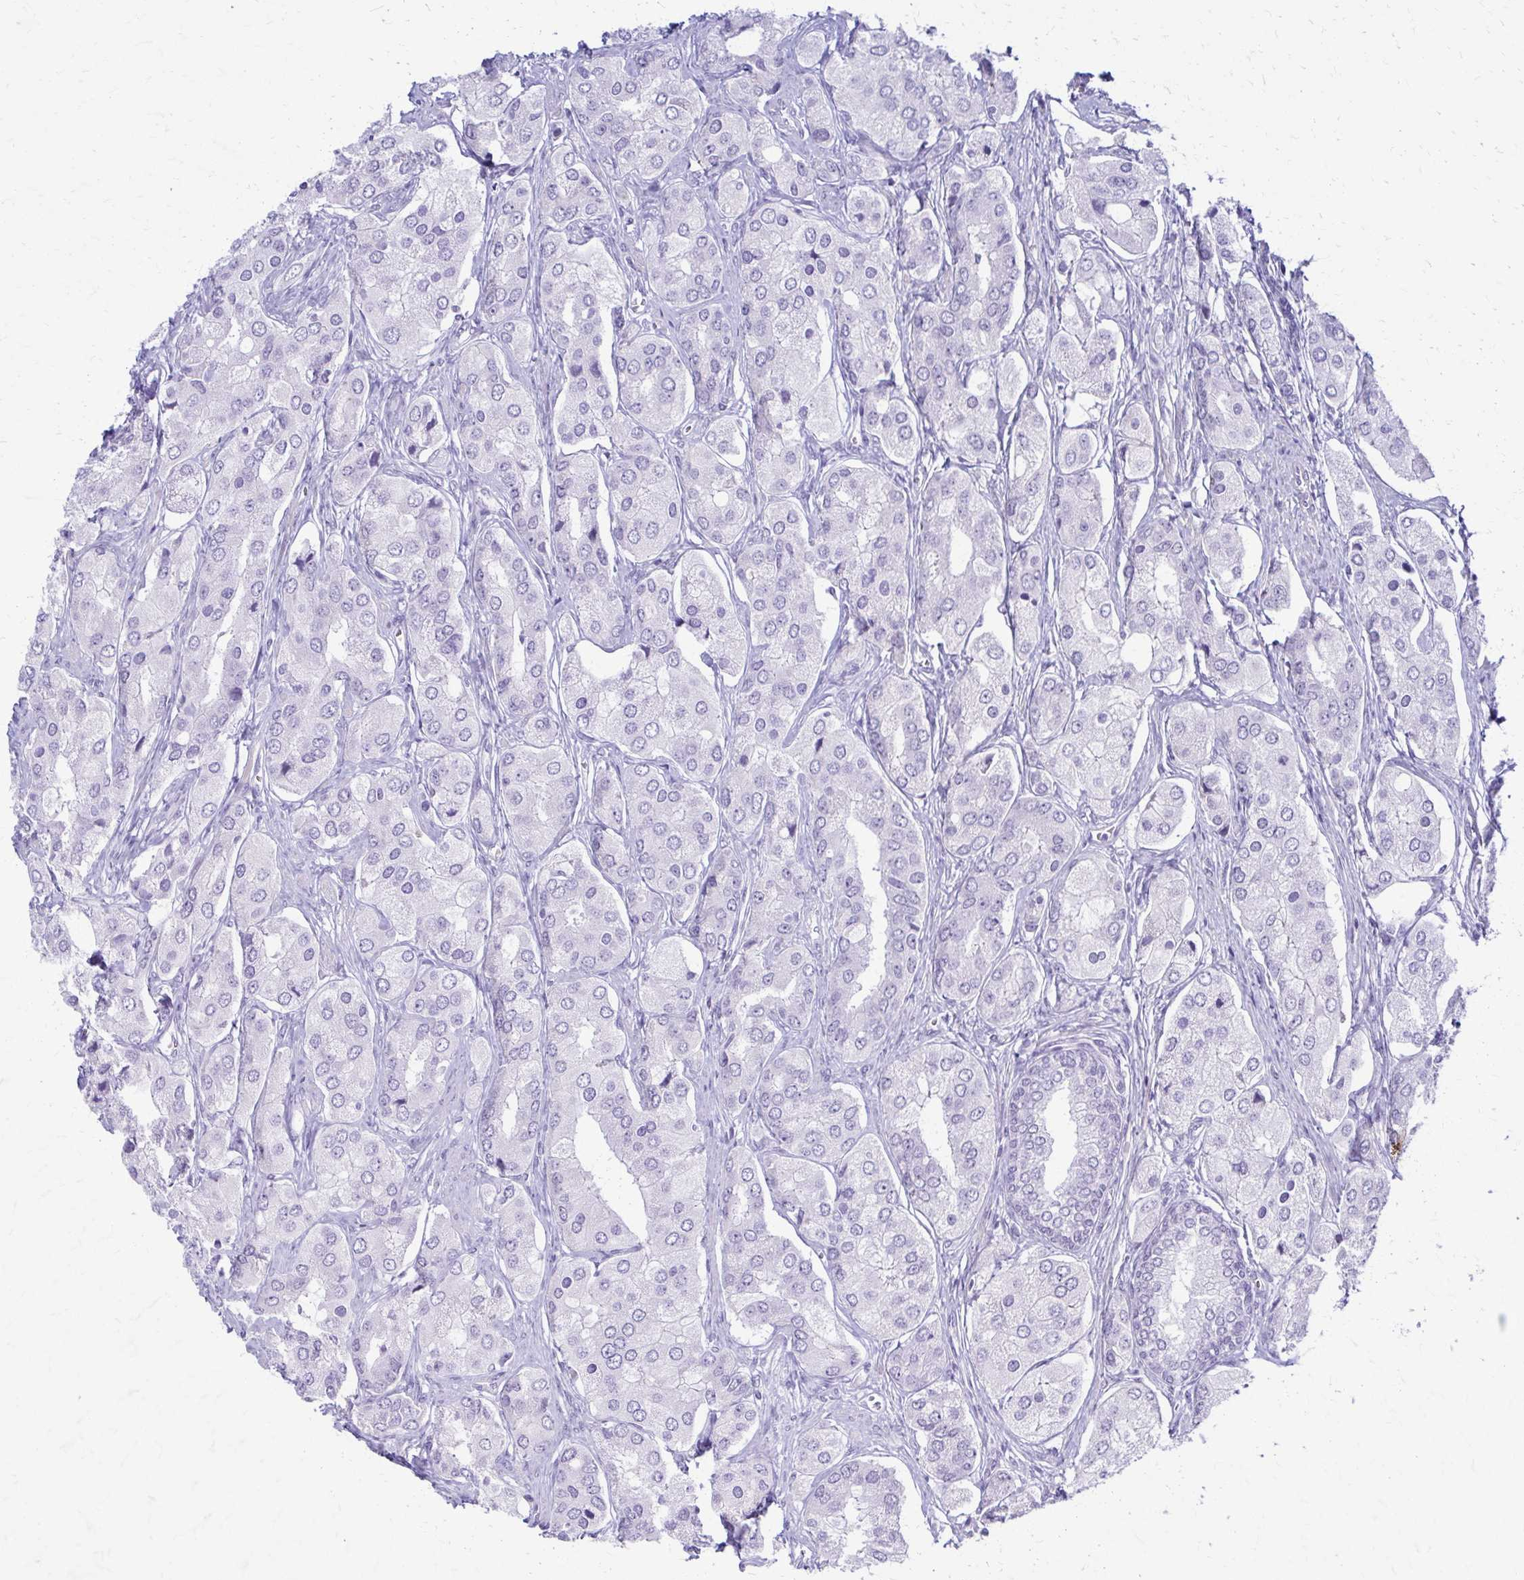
{"staining": {"intensity": "negative", "quantity": "none", "location": "none"}, "tissue": "prostate cancer", "cell_type": "Tumor cells", "image_type": "cancer", "snomed": [{"axis": "morphology", "description": "Adenocarcinoma, Low grade"}, {"axis": "topography", "description": "Prostate"}], "caption": "Immunohistochemical staining of human prostate adenocarcinoma (low-grade) demonstrates no significant expression in tumor cells.", "gene": "RHOBTB2", "patient": {"sex": "male", "age": 69}}